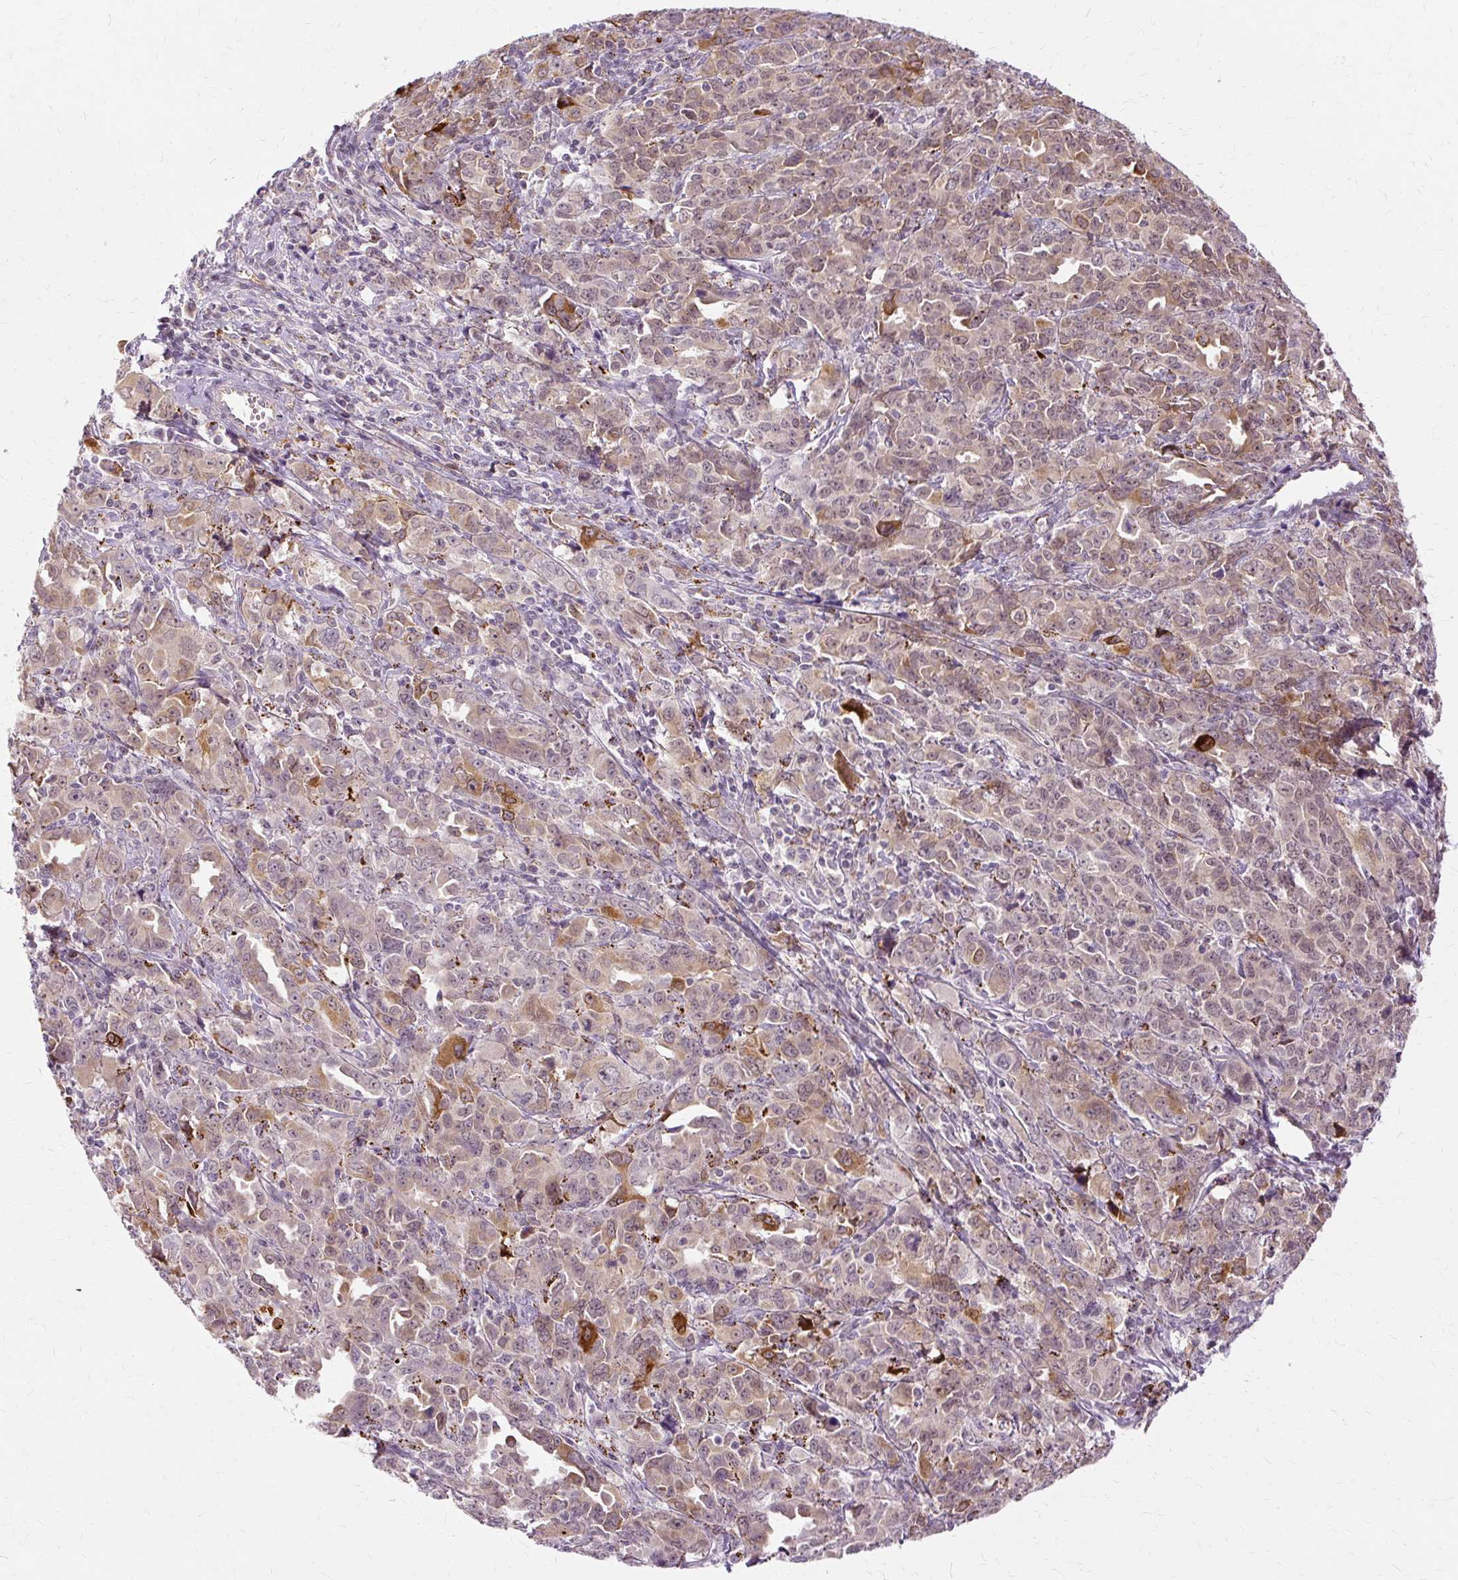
{"staining": {"intensity": "weak", "quantity": "25%-75%", "location": "nuclear"}, "tissue": "ovarian cancer", "cell_type": "Tumor cells", "image_type": "cancer", "snomed": [{"axis": "morphology", "description": "Adenocarcinoma, NOS"}, {"axis": "morphology", "description": "Carcinoma, endometroid"}, {"axis": "topography", "description": "Ovary"}], "caption": "A high-resolution photomicrograph shows immunohistochemistry staining of ovarian adenocarcinoma, which demonstrates weak nuclear expression in approximately 25%-75% of tumor cells.", "gene": "MMACHC", "patient": {"sex": "female", "age": 72}}